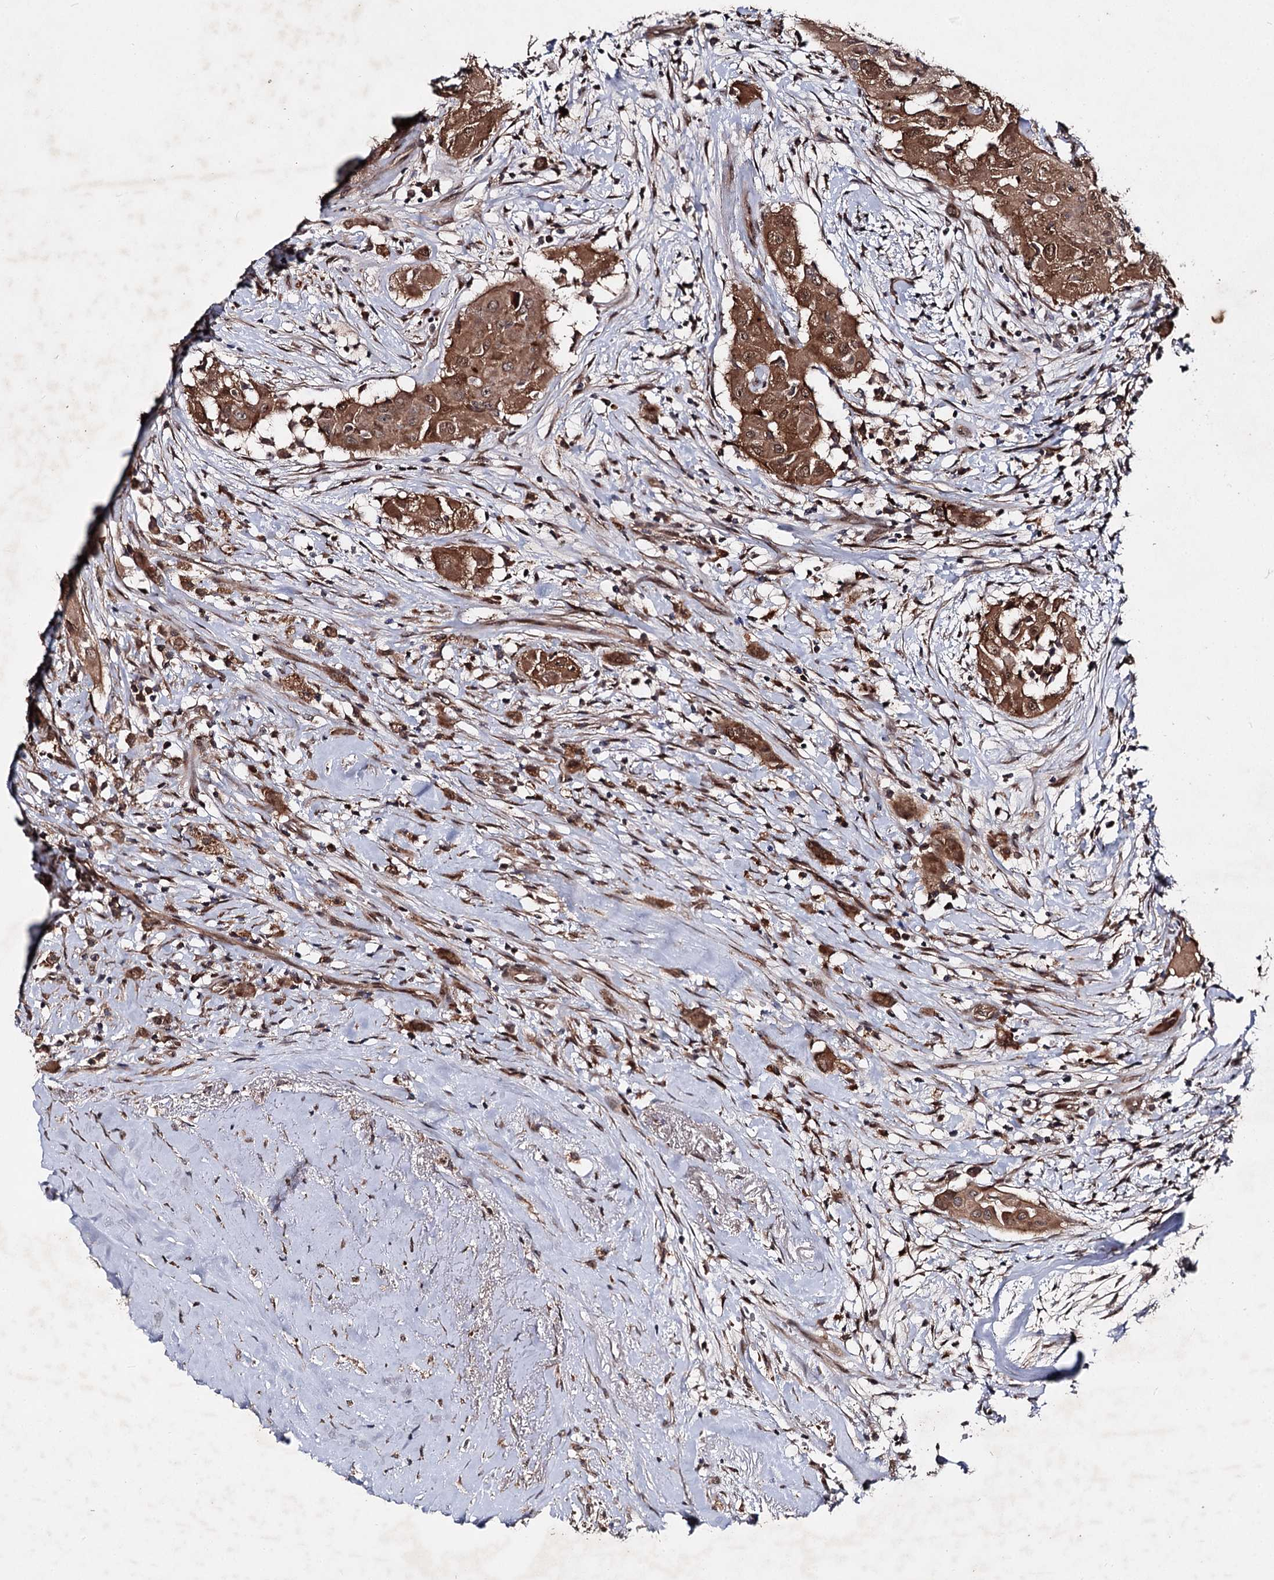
{"staining": {"intensity": "moderate", "quantity": ">75%", "location": "cytoplasmic/membranous"}, "tissue": "thyroid cancer", "cell_type": "Tumor cells", "image_type": "cancer", "snomed": [{"axis": "morphology", "description": "Papillary adenocarcinoma, NOS"}, {"axis": "topography", "description": "Thyroid gland"}], "caption": "Moderate cytoplasmic/membranous protein staining is identified in approximately >75% of tumor cells in thyroid cancer.", "gene": "MSANTD2", "patient": {"sex": "female", "age": 59}}